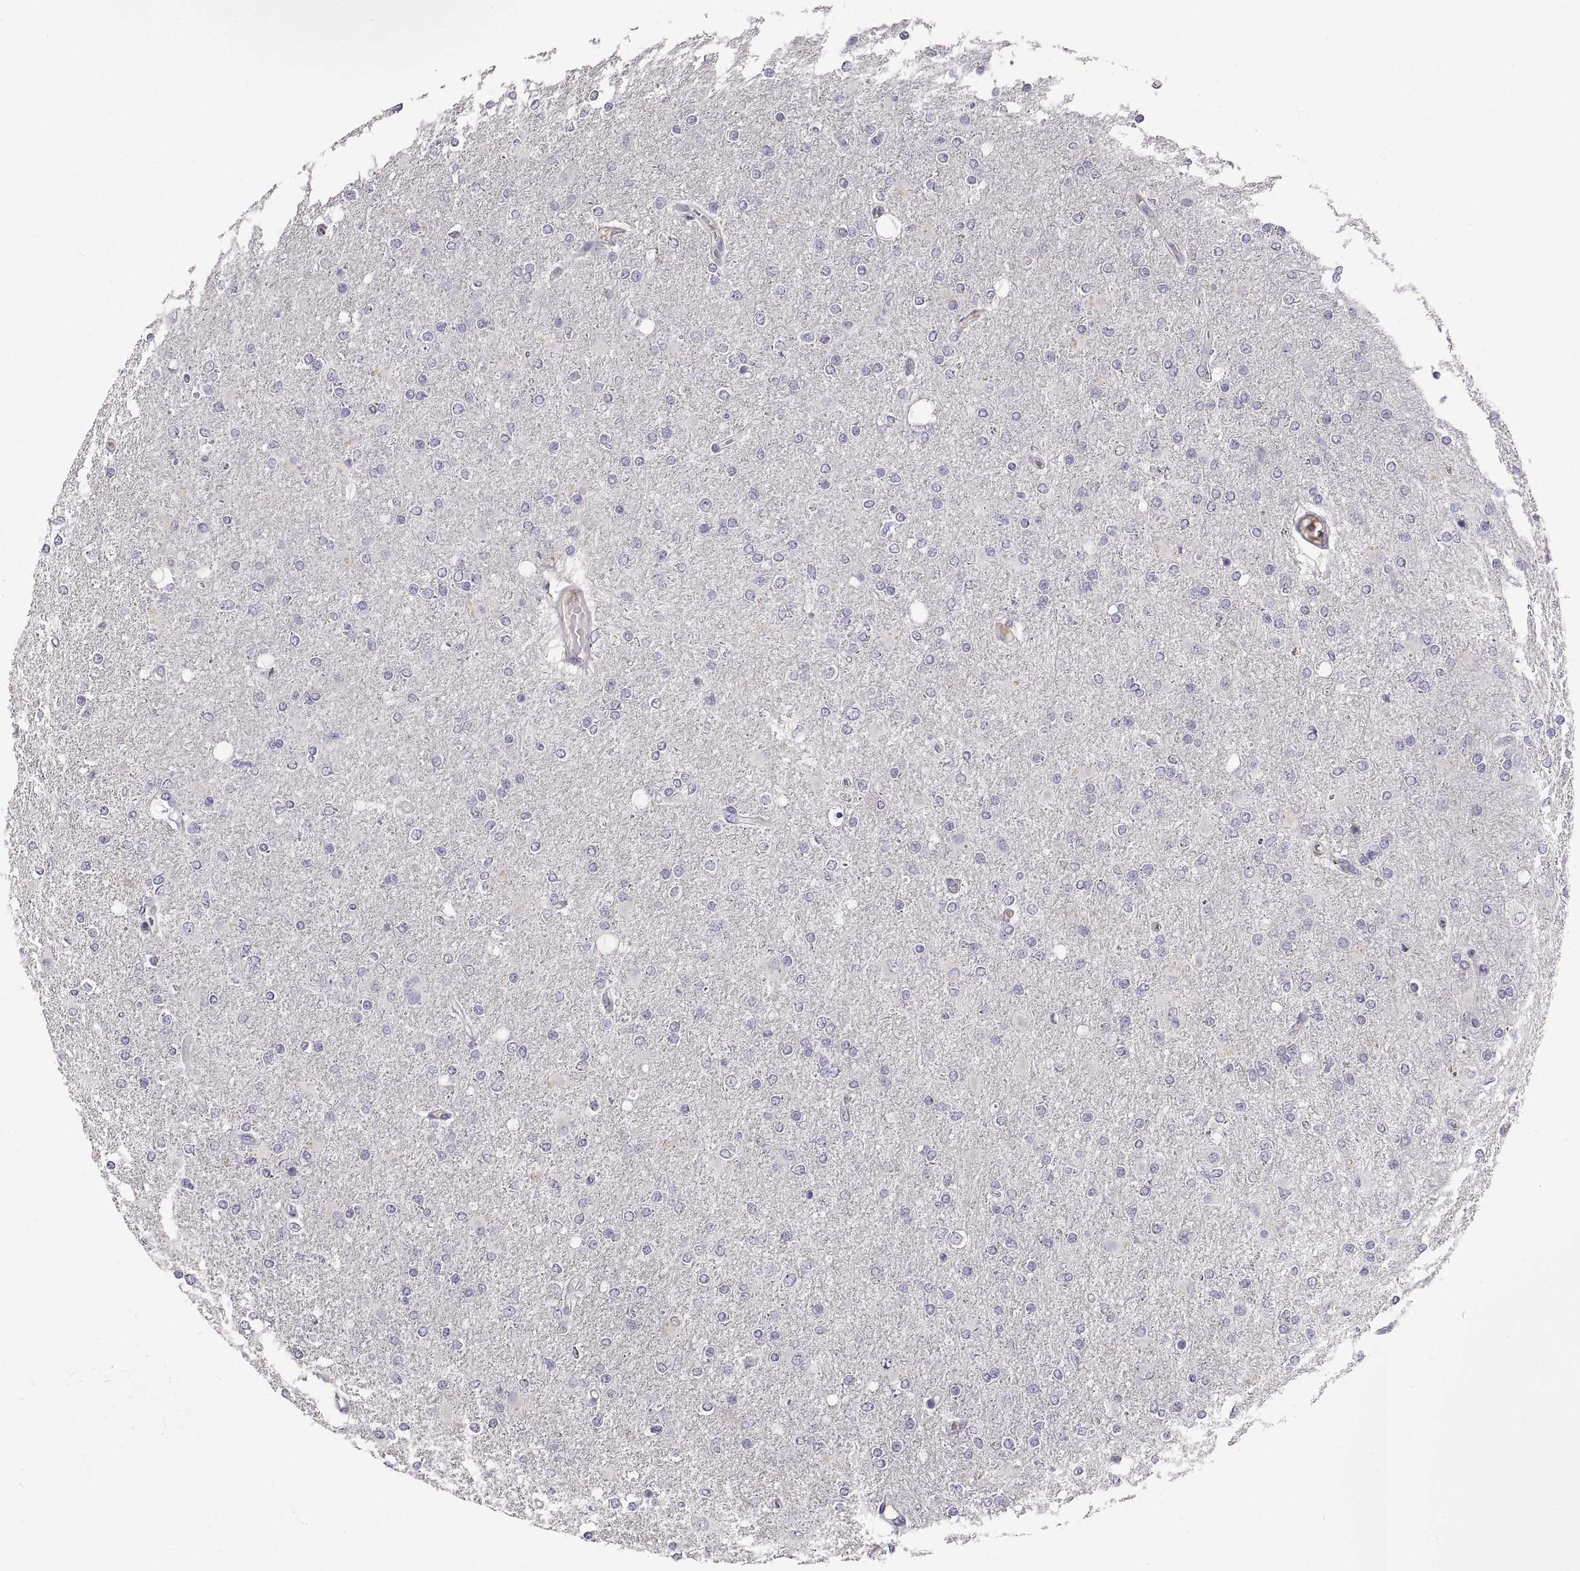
{"staining": {"intensity": "negative", "quantity": "none", "location": "none"}, "tissue": "glioma", "cell_type": "Tumor cells", "image_type": "cancer", "snomed": [{"axis": "morphology", "description": "Glioma, malignant, High grade"}, {"axis": "topography", "description": "Cerebral cortex"}], "caption": "DAB (3,3'-diaminobenzidine) immunohistochemical staining of human high-grade glioma (malignant) demonstrates no significant staining in tumor cells.", "gene": "ADAM32", "patient": {"sex": "male", "age": 70}}